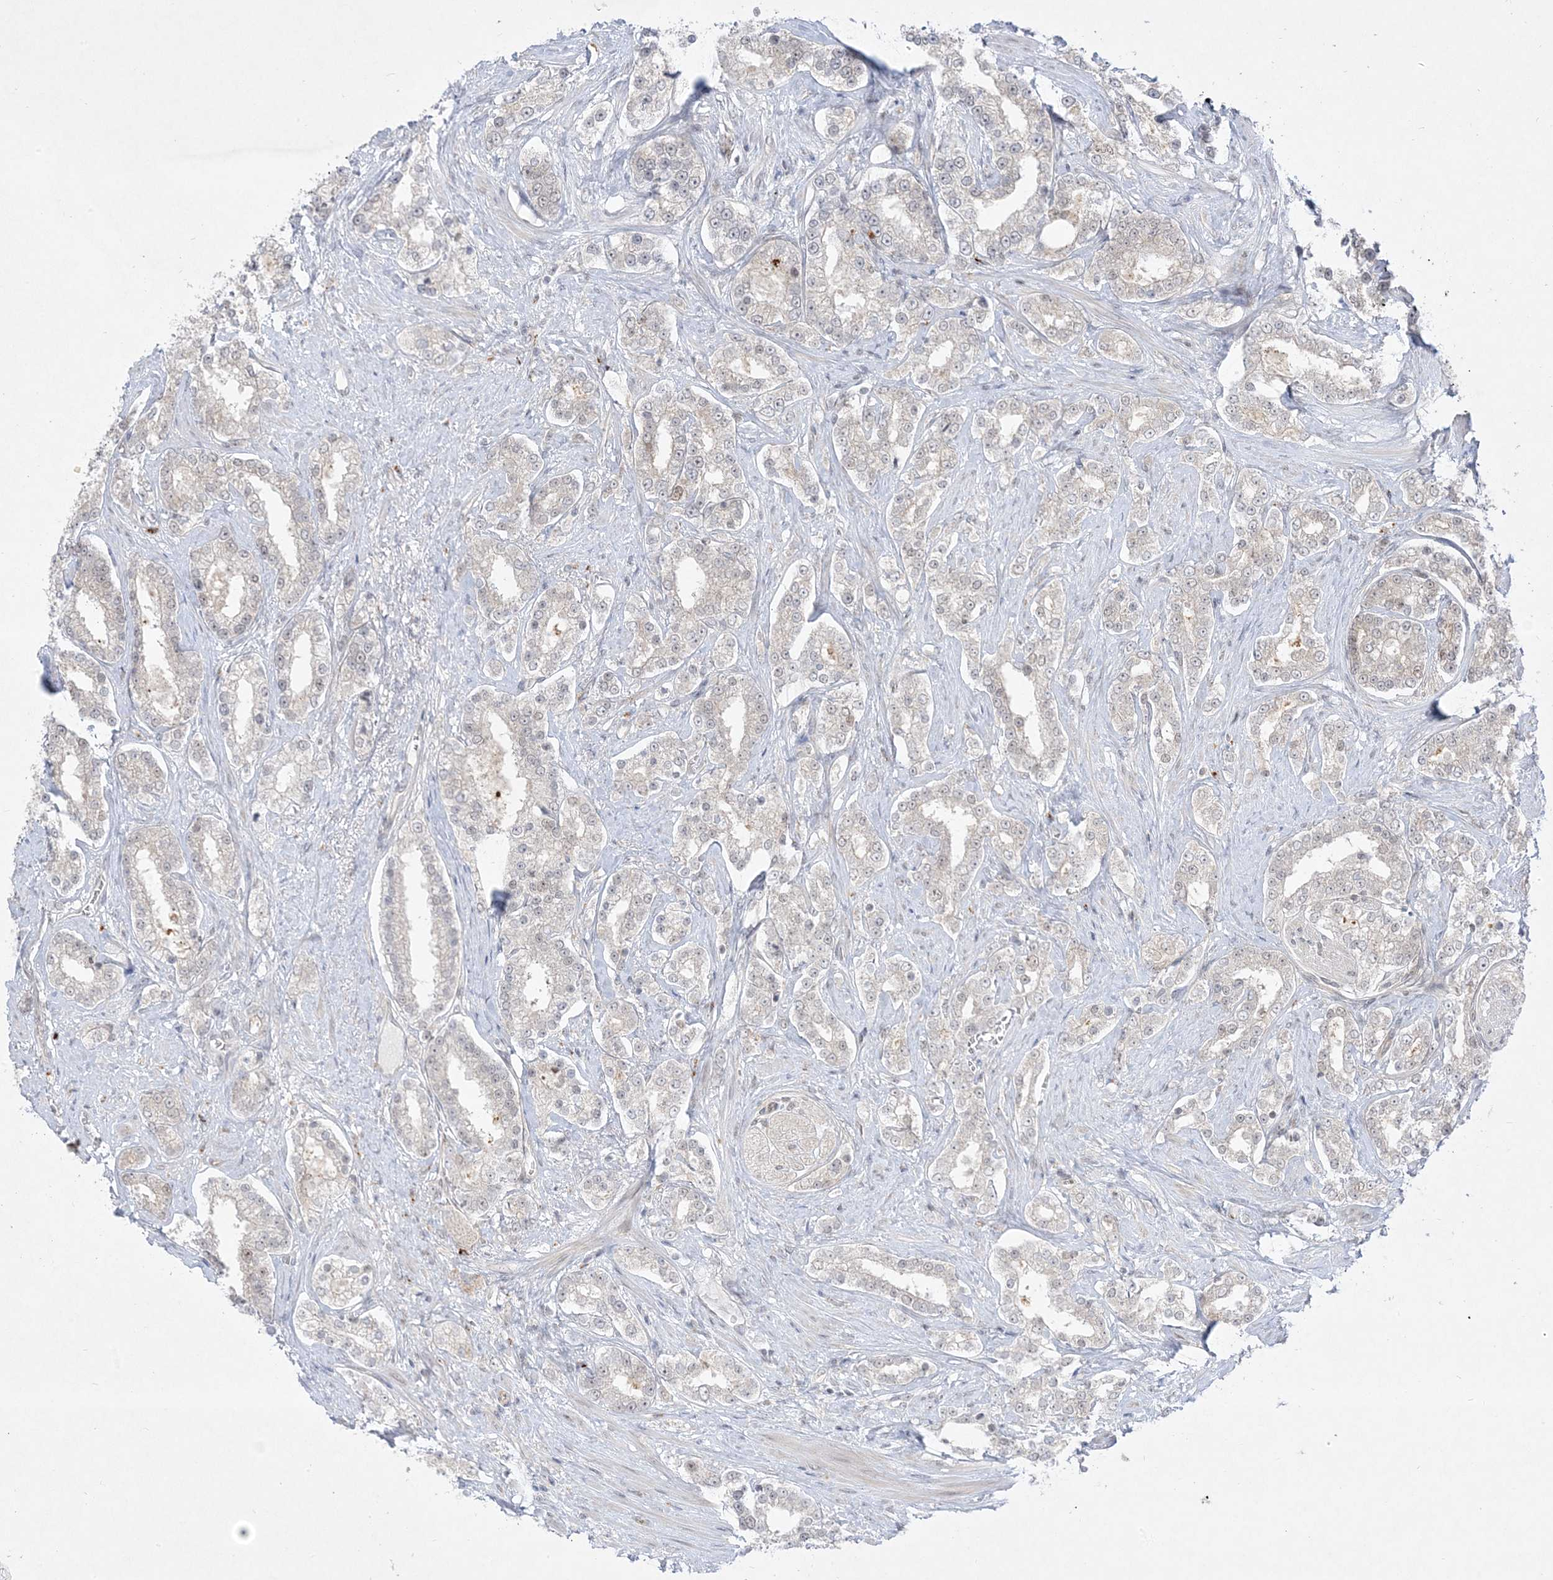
{"staining": {"intensity": "weak", "quantity": "<25%", "location": "nuclear"}, "tissue": "prostate cancer", "cell_type": "Tumor cells", "image_type": "cancer", "snomed": [{"axis": "morphology", "description": "Normal tissue, NOS"}, {"axis": "morphology", "description": "Adenocarcinoma, High grade"}, {"axis": "topography", "description": "Prostate"}], "caption": "Prostate high-grade adenocarcinoma stained for a protein using immunohistochemistry (IHC) reveals no staining tumor cells.", "gene": "PTK6", "patient": {"sex": "male", "age": 83}}